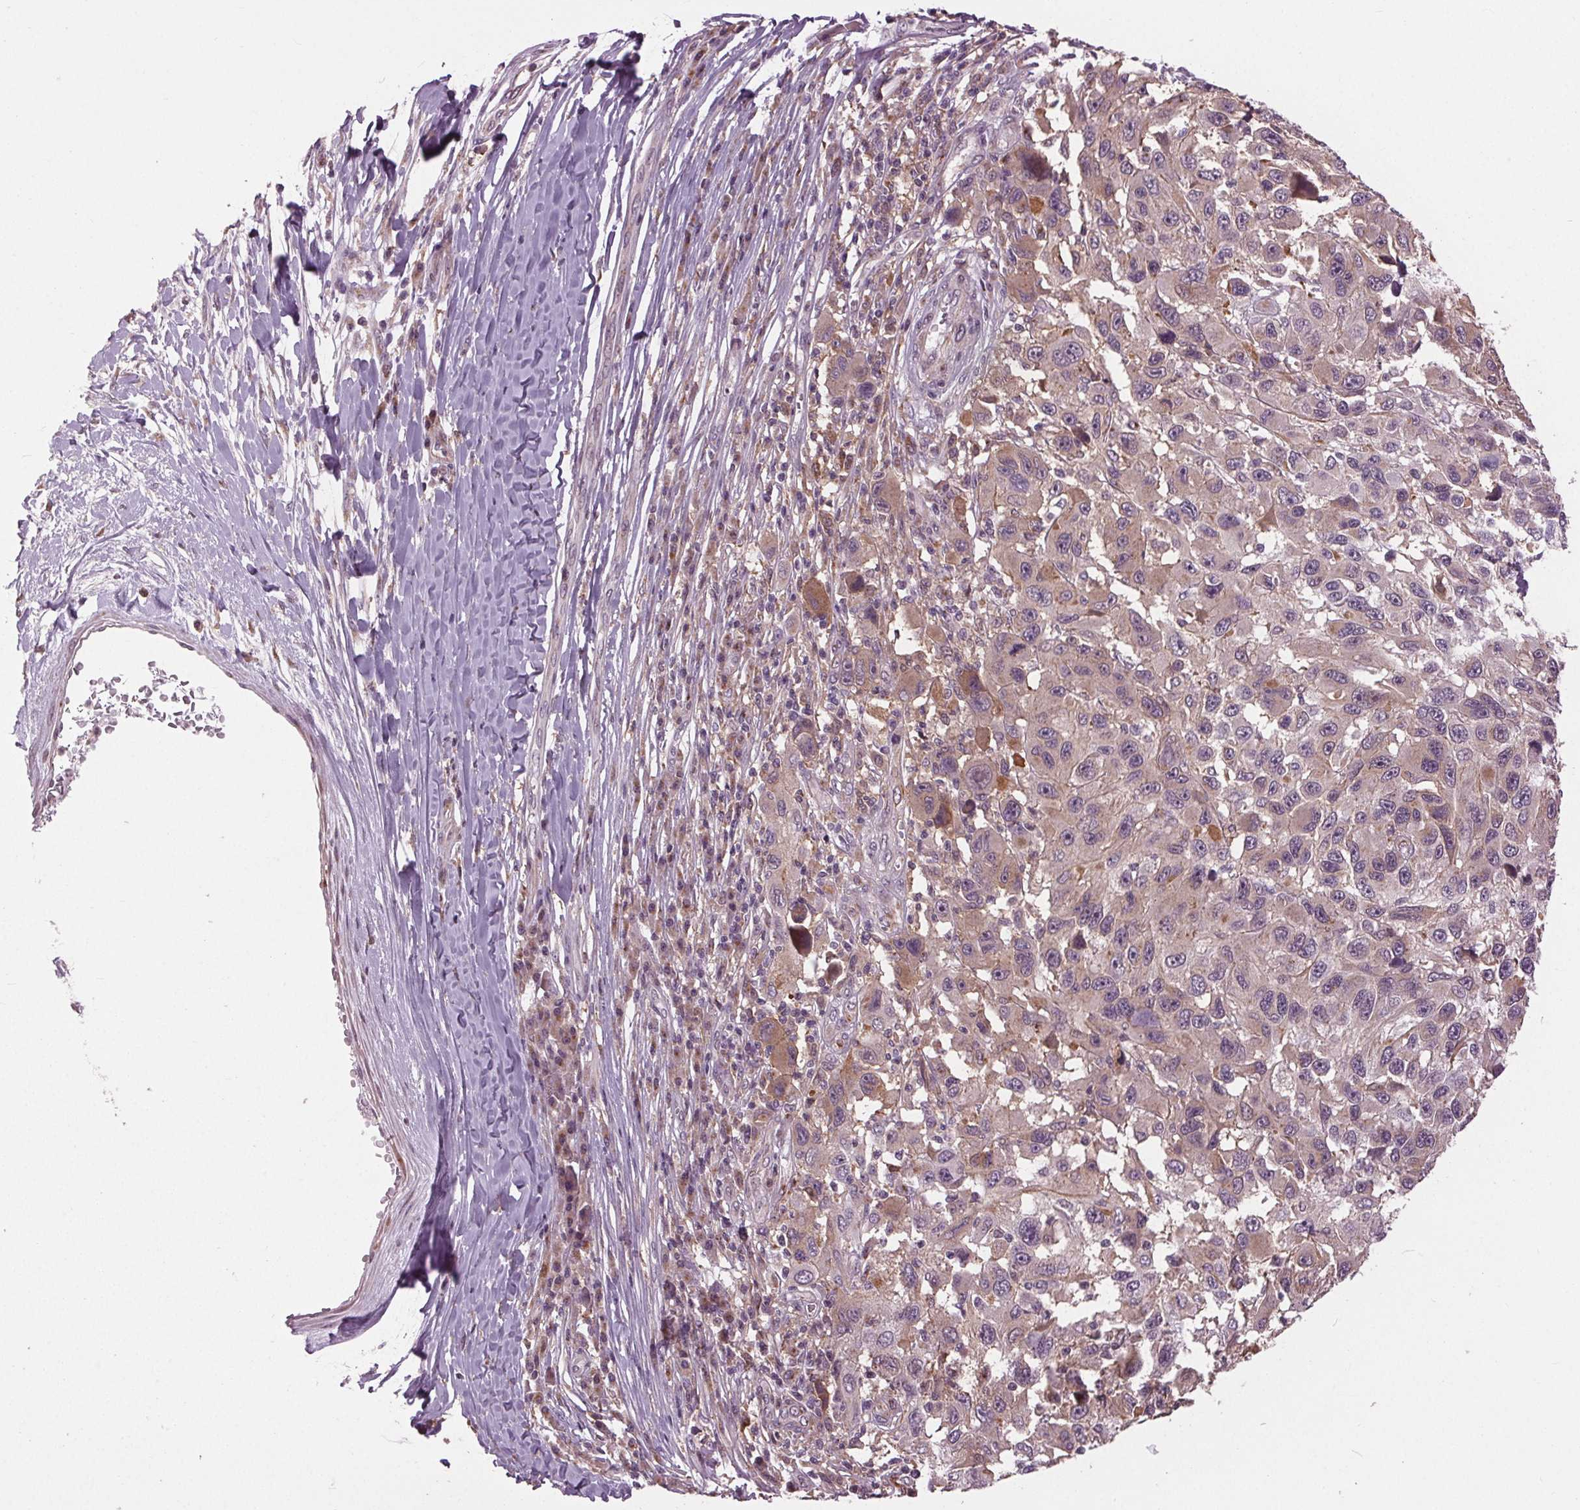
{"staining": {"intensity": "weak", "quantity": "25%-75%", "location": "cytoplasmic/membranous"}, "tissue": "melanoma", "cell_type": "Tumor cells", "image_type": "cancer", "snomed": [{"axis": "morphology", "description": "Malignant melanoma, NOS"}, {"axis": "topography", "description": "Skin"}], "caption": "Malignant melanoma tissue demonstrates weak cytoplasmic/membranous expression in about 25%-75% of tumor cells", "gene": "BSDC1", "patient": {"sex": "male", "age": 53}}